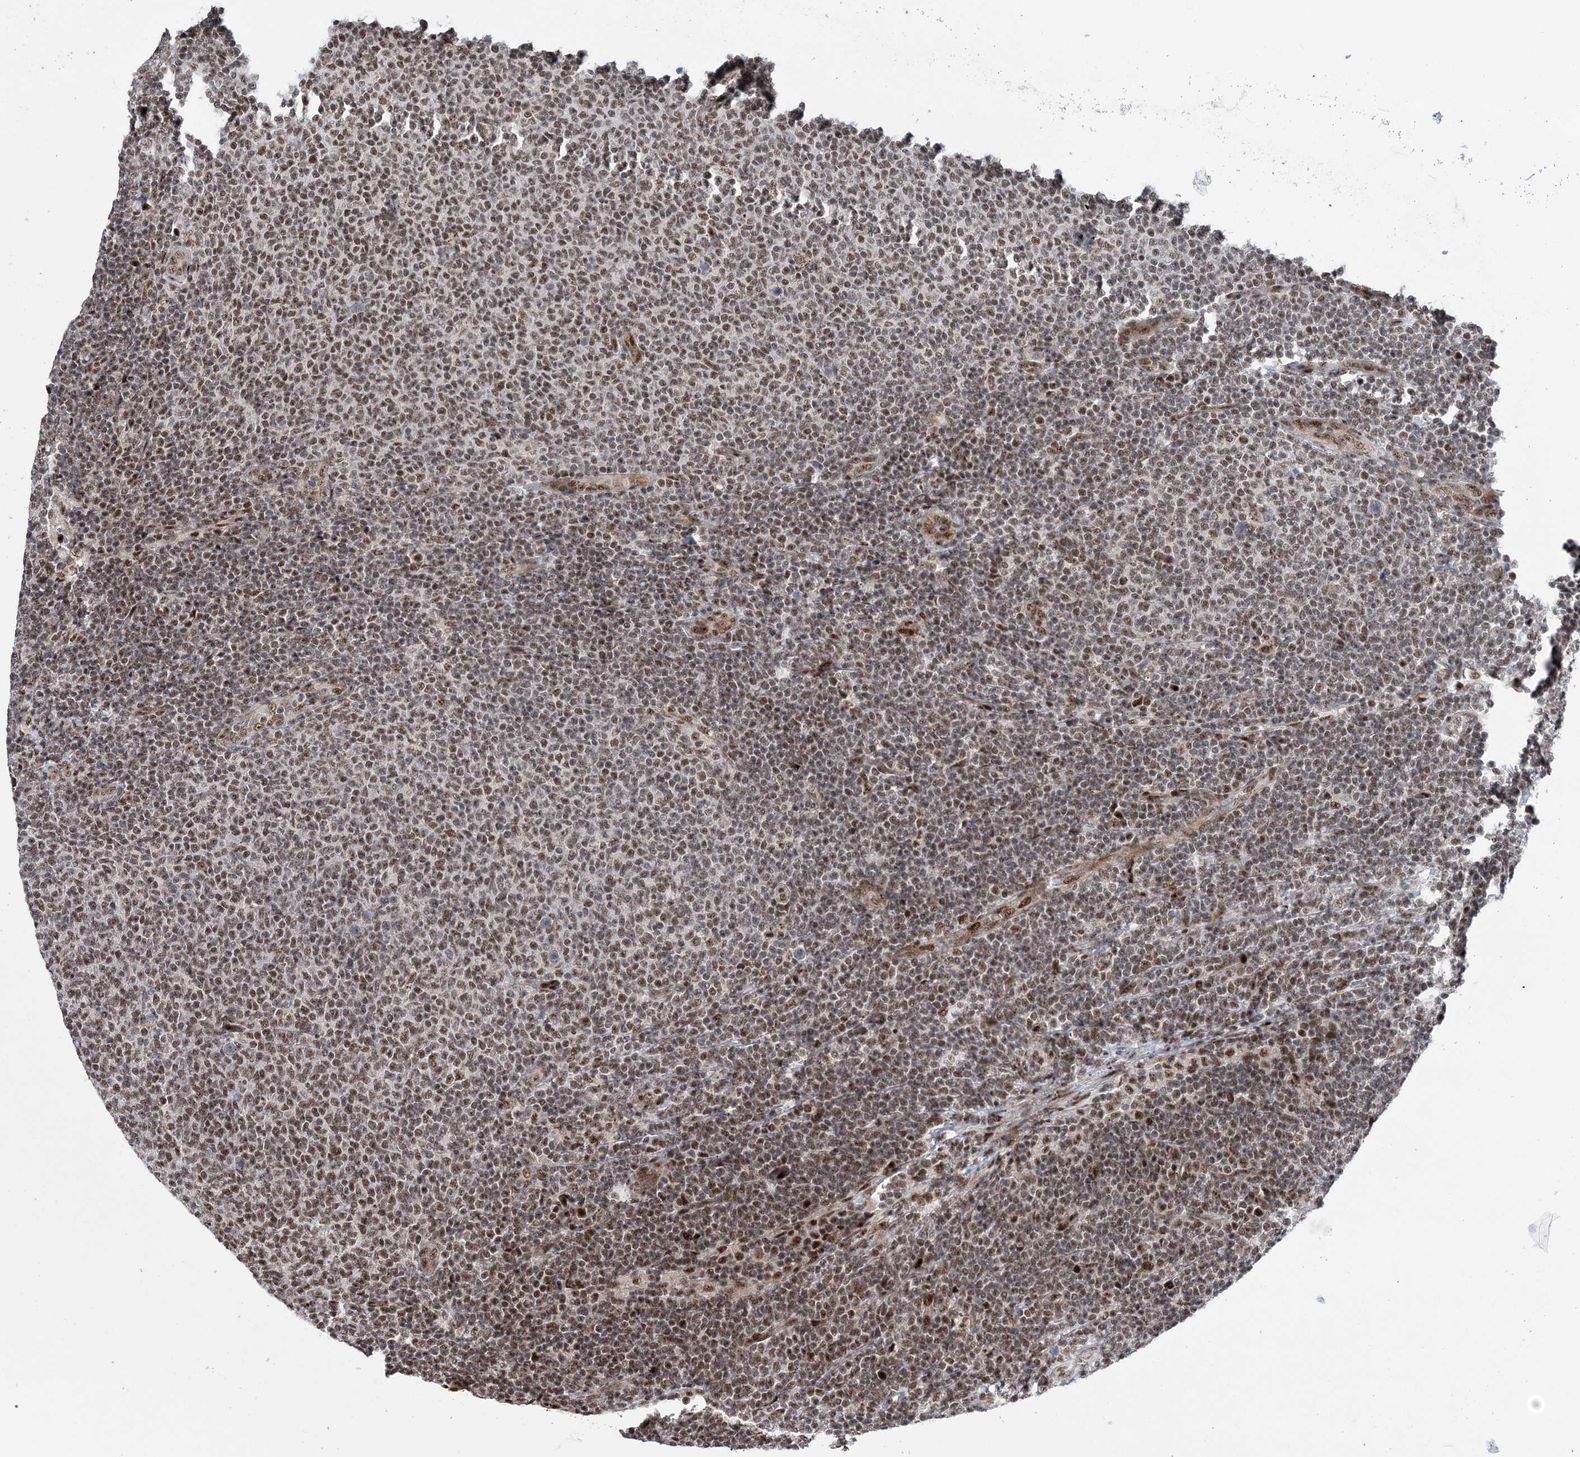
{"staining": {"intensity": "moderate", "quantity": ">75%", "location": "nuclear"}, "tissue": "lymphoma", "cell_type": "Tumor cells", "image_type": "cancer", "snomed": [{"axis": "morphology", "description": "Malignant lymphoma, non-Hodgkin's type, Low grade"}, {"axis": "topography", "description": "Lymph node"}], "caption": "Immunohistochemistry (IHC) staining of malignant lymphoma, non-Hodgkin's type (low-grade), which reveals medium levels of moderate nuclear staining in about >75% of tumor cells indicating moderate nuclear protein positivity. The staining was performed using DAB (3,3'-diaminobenzidine) (brown) for protein detection and nuclei were counterstained in hematoxylin (blue).", "gene": "TATDN2", "patient": {"sex": "male", "age": 66}}